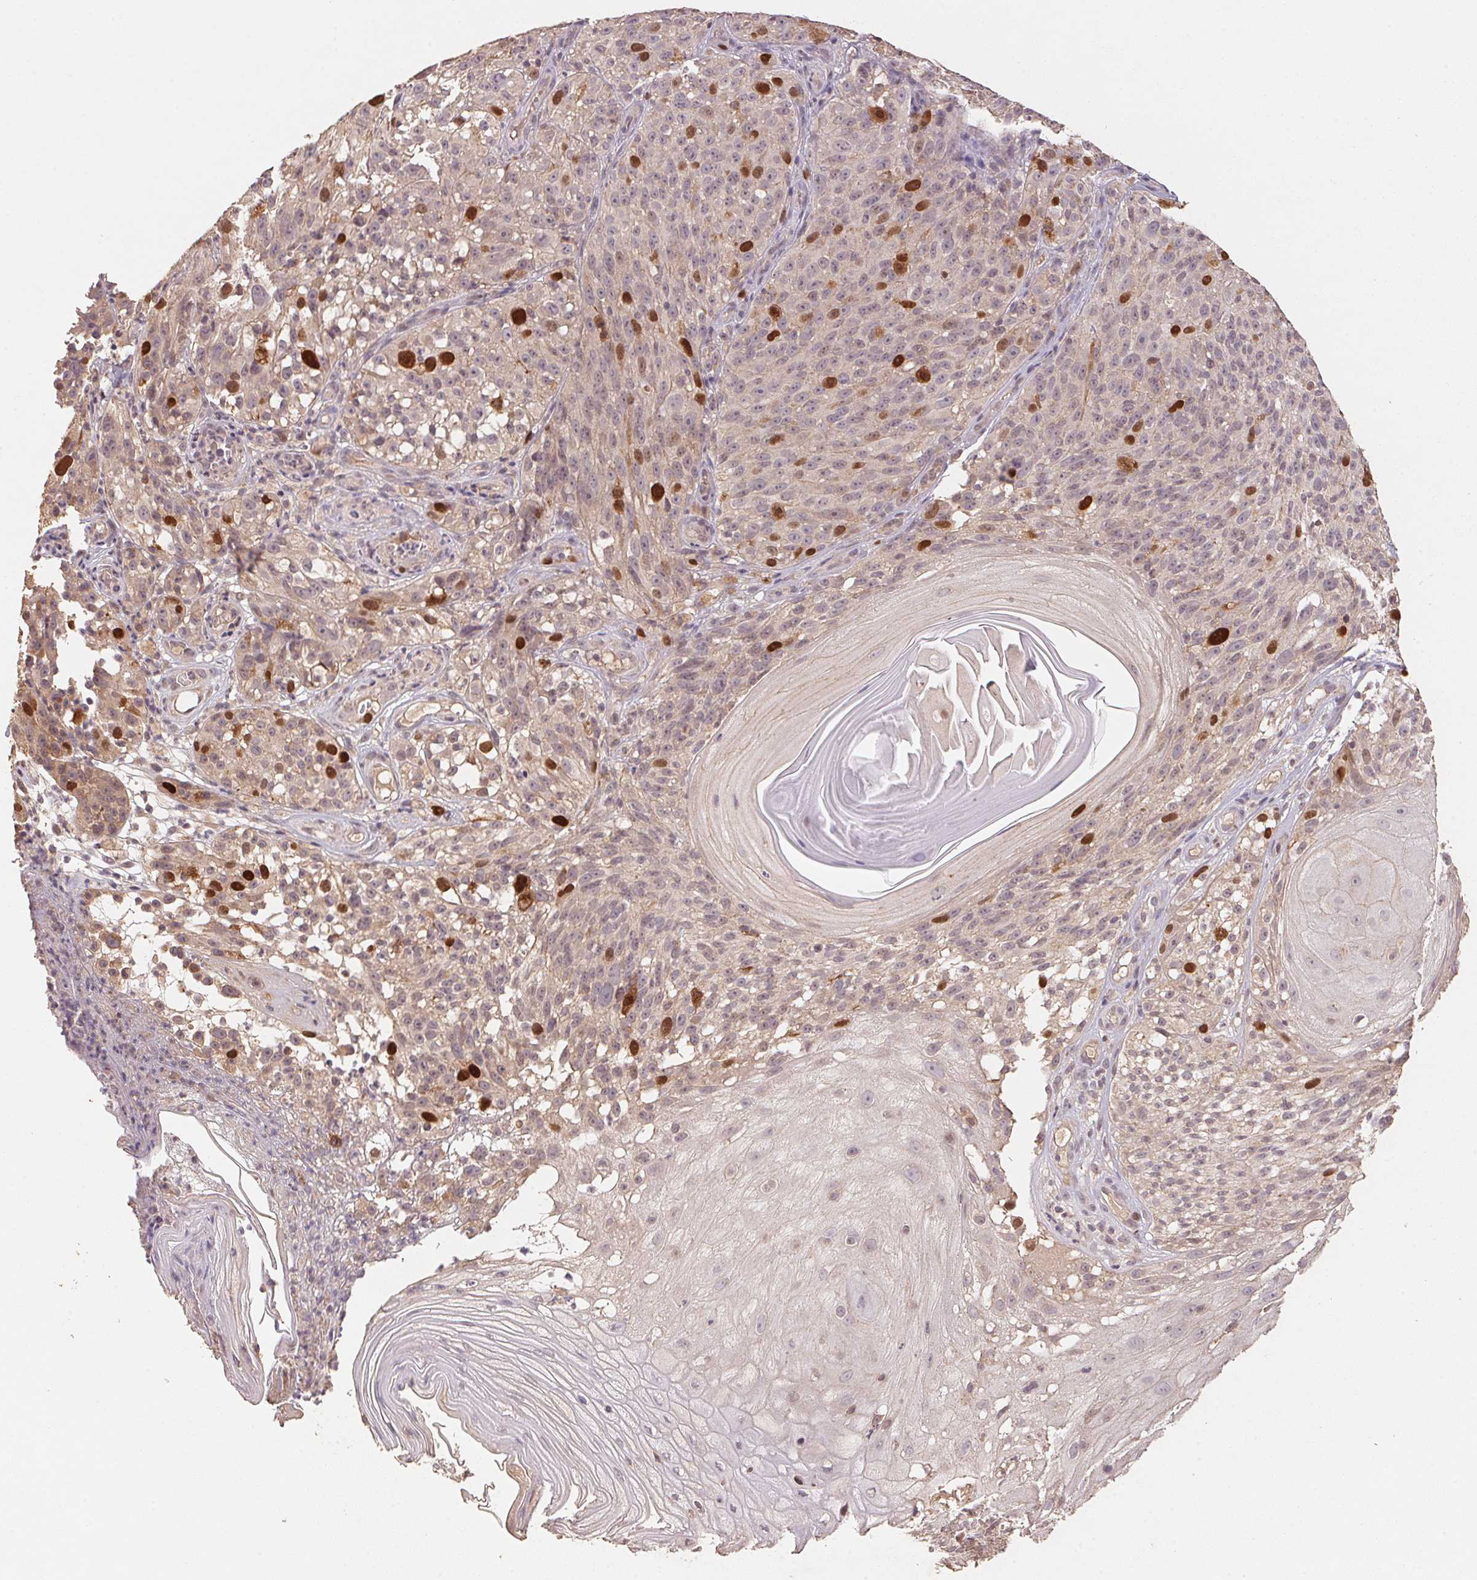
{"staining": {"intensity": "strong", "quantity": "<25%", "location": "nuclear"}, "tissue": "melanoma", "cell_type": "Tumor cells", "image_type": "cancer", "snomed": [{"axis": "morphology", "description": "Malignant melanoma, NOS"}, {"axis": "topography", "description": "Skin"}], "caption": "Human malignant melanoma stained with a protein marker shows strong staining in tumor cells.", "gene": "CENPF", "patient": {"sex": "female", "age": 85}}